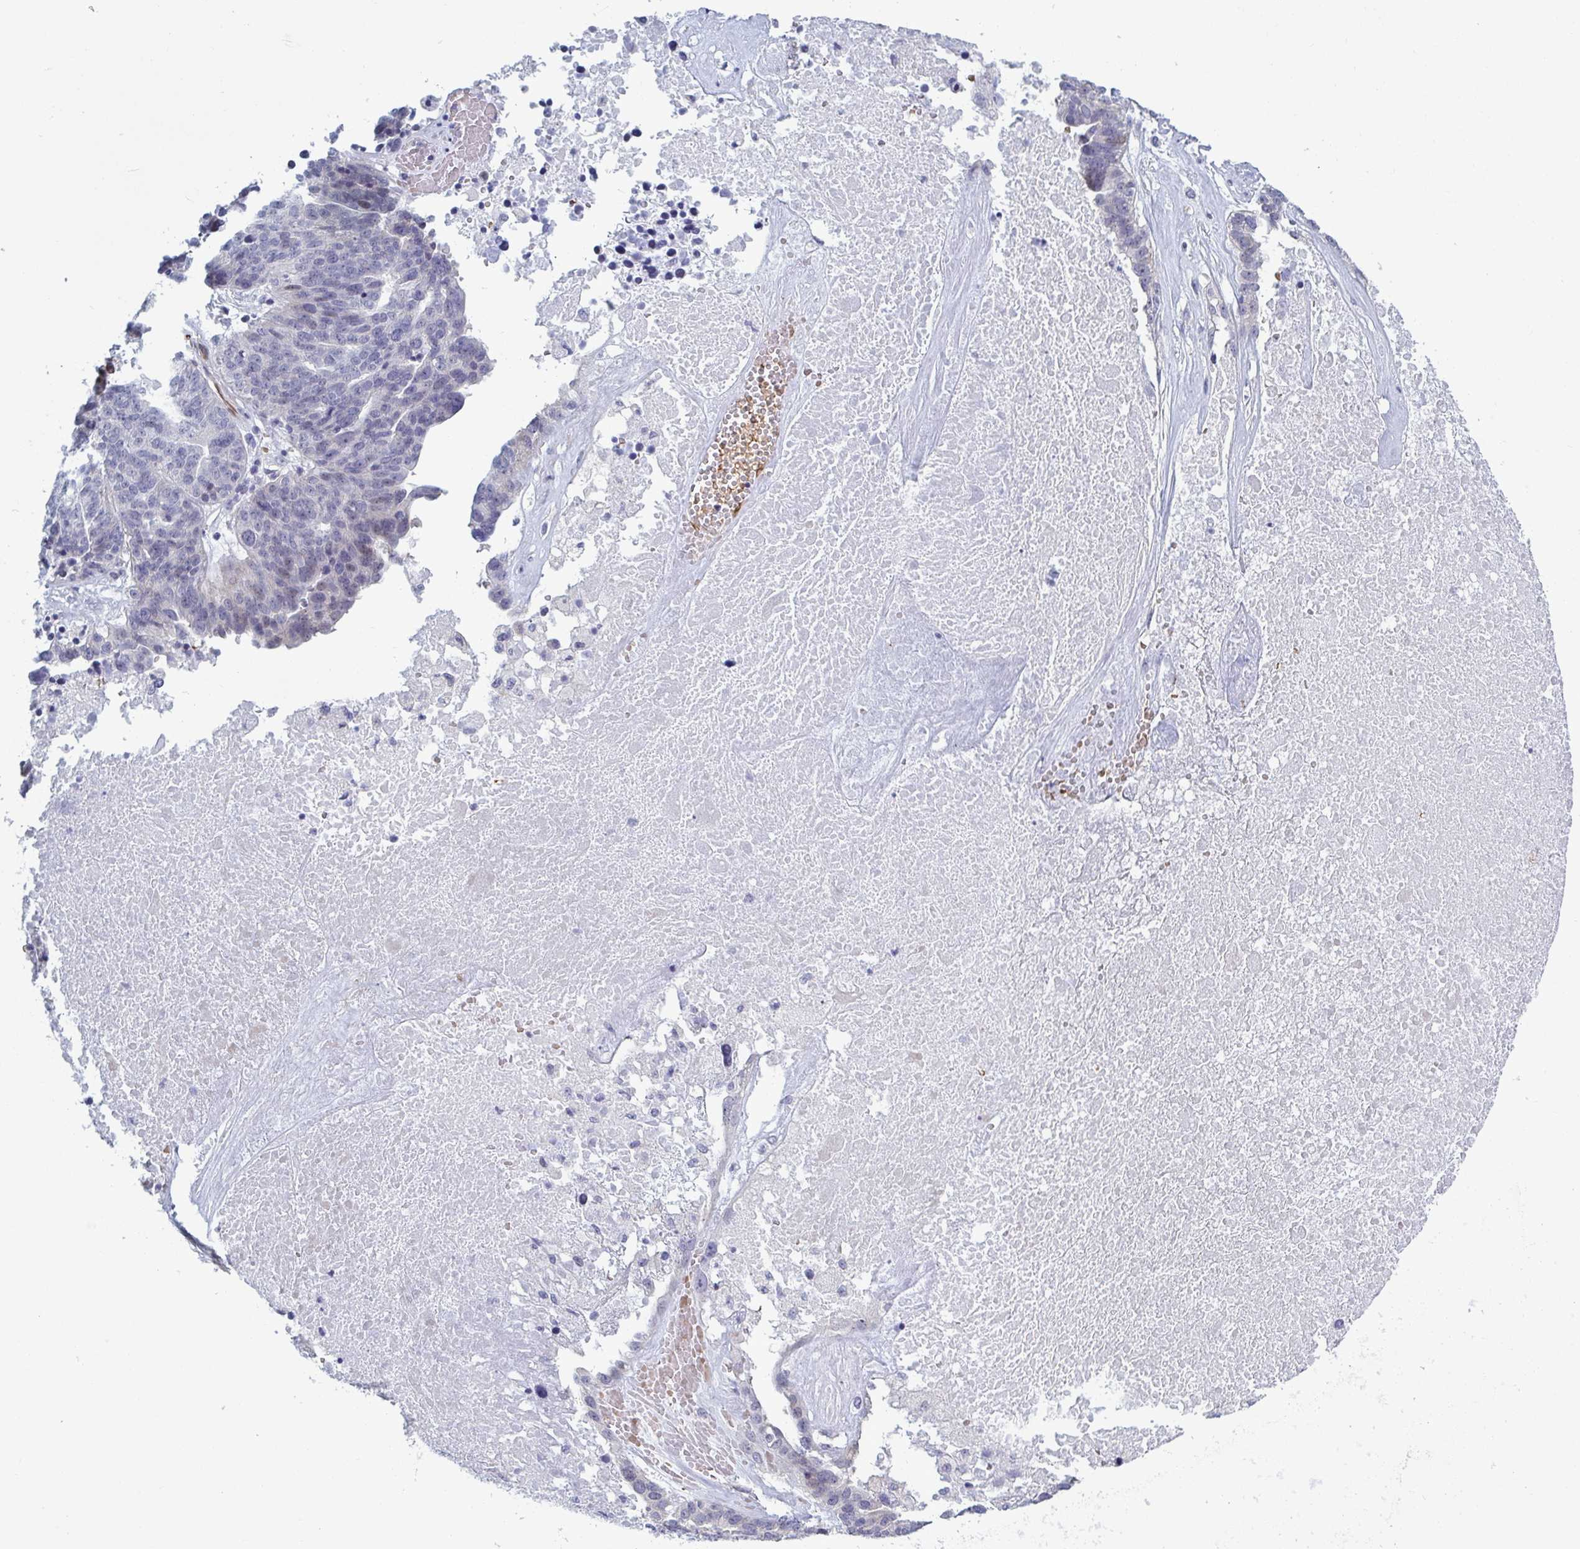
{"staining": {"intensity": "negative", "quantity": "none", "location": "none"}, "tissue": "ovarian cancer", "cell_type": "Tumor cells", "image_type": "cancer", "snomed": [{"axis": "morphology", "description": "Cystadenocarcinoma, serous, NOS"}, {"axis": "topography", "description": "Ovary"}], "caption": "IHC of serous cystadenocarcinoma (ovarian) reveals no staining in tumor cells. (DAB (3,3'-diaminobenzidine) immunohistochemistry (IHC) visualized using brightfield microscopy, high magnification).", "gene": "HSD11B2", "patient": {"sex": "female", "age": 59}}